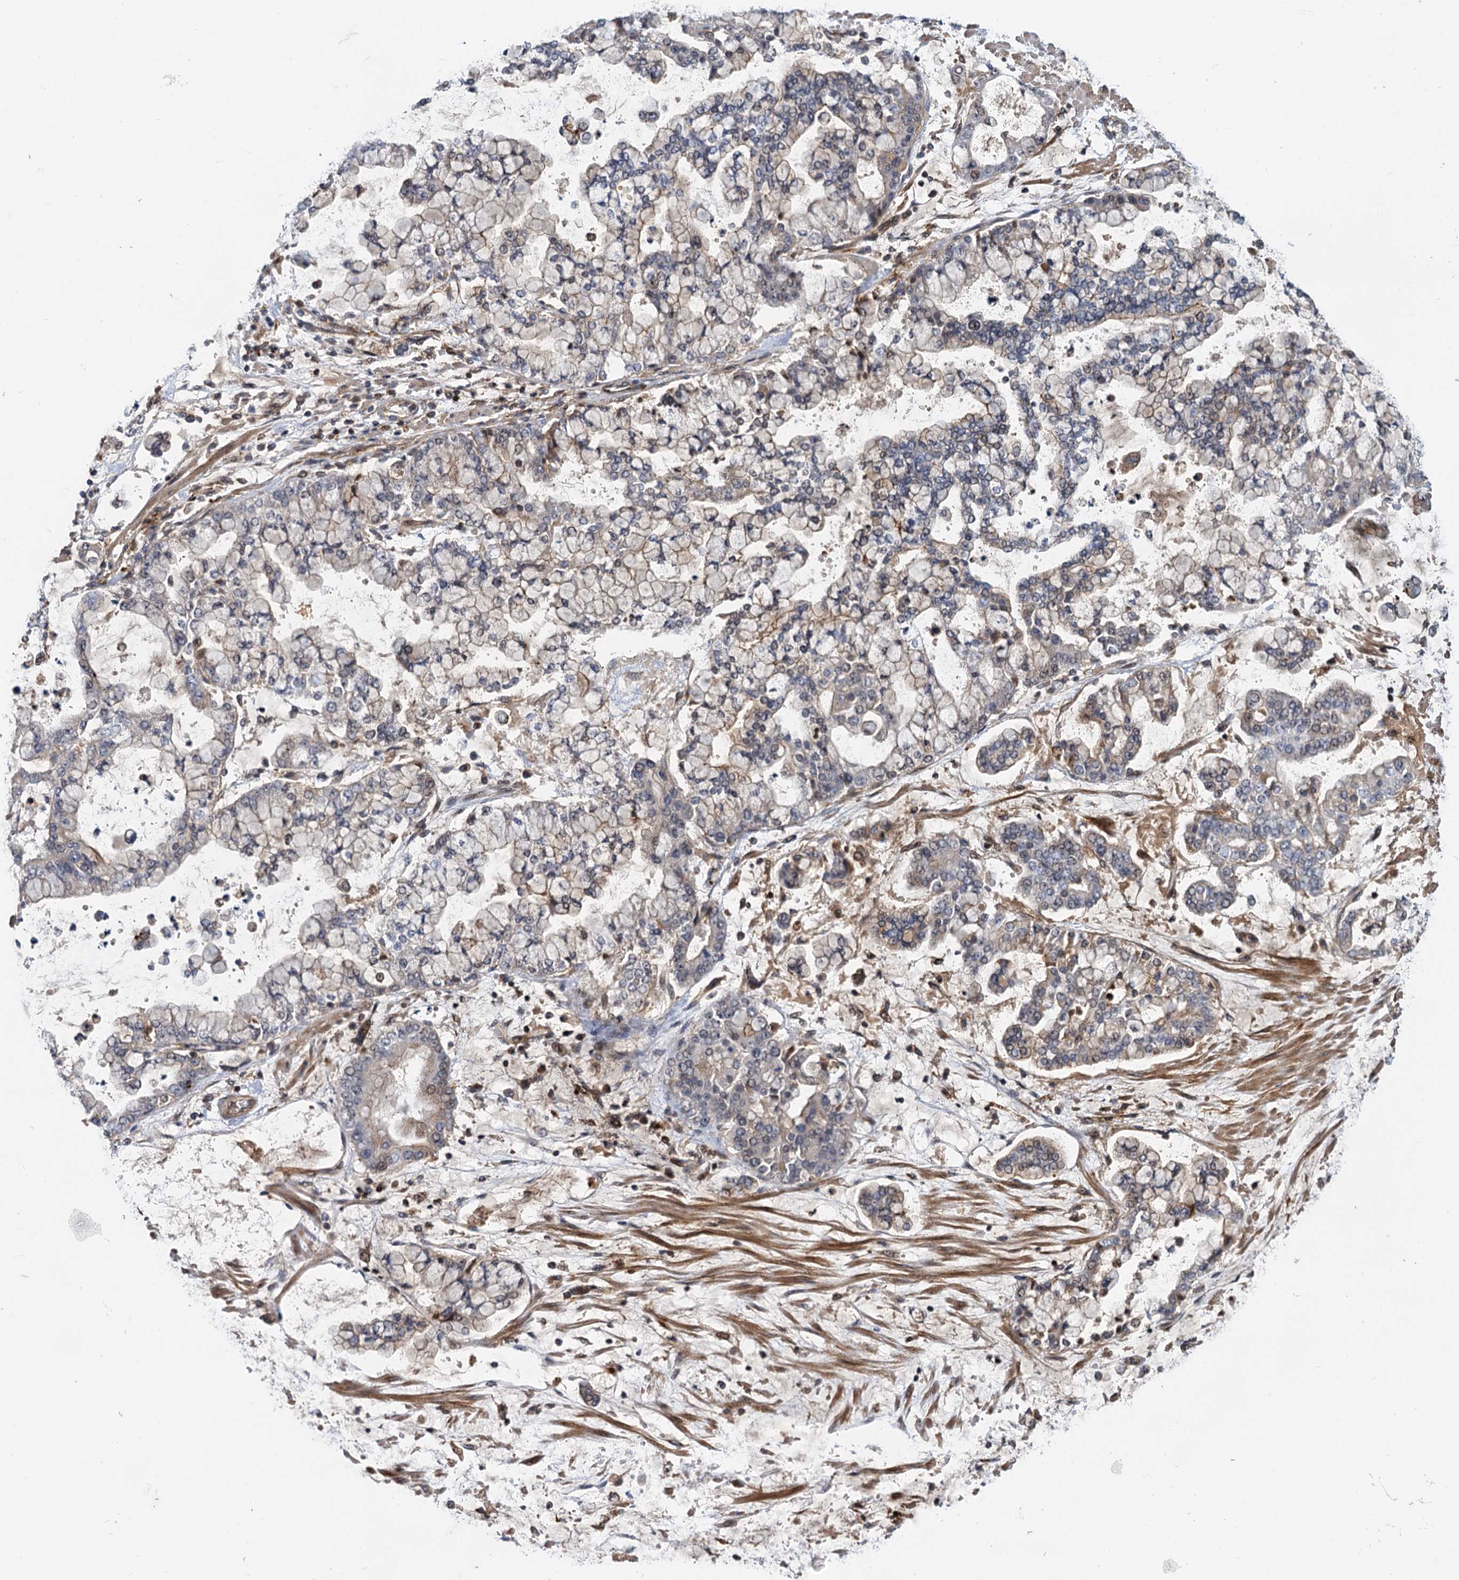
{"staining": {"intensity": "moderate", "quantity": "<25%", "location": "nuclear"}, "tissue": "stomach cancer", "cell_type": "Tumor cells", "image_type": "cancer", "snomed": [{"axis": "morphology", "description": "Normal tissue, NOS"}, {"axis": "morphology", "description": "Adenocarcinoma, NOS"}, {"axis": "topography", "description": "Stomach, upper"}, {"axis": "topography", "description": "Stomach"}], "caption": "A high-resolution photomicrograph shows immunohistochemistry staining of stomach cancer (adenocarcinoma), which shows moderate nuclear expression in about <25% of tumor cells.", "gene": "MBD6", "patient": {"sex": "male", "age": 76}}